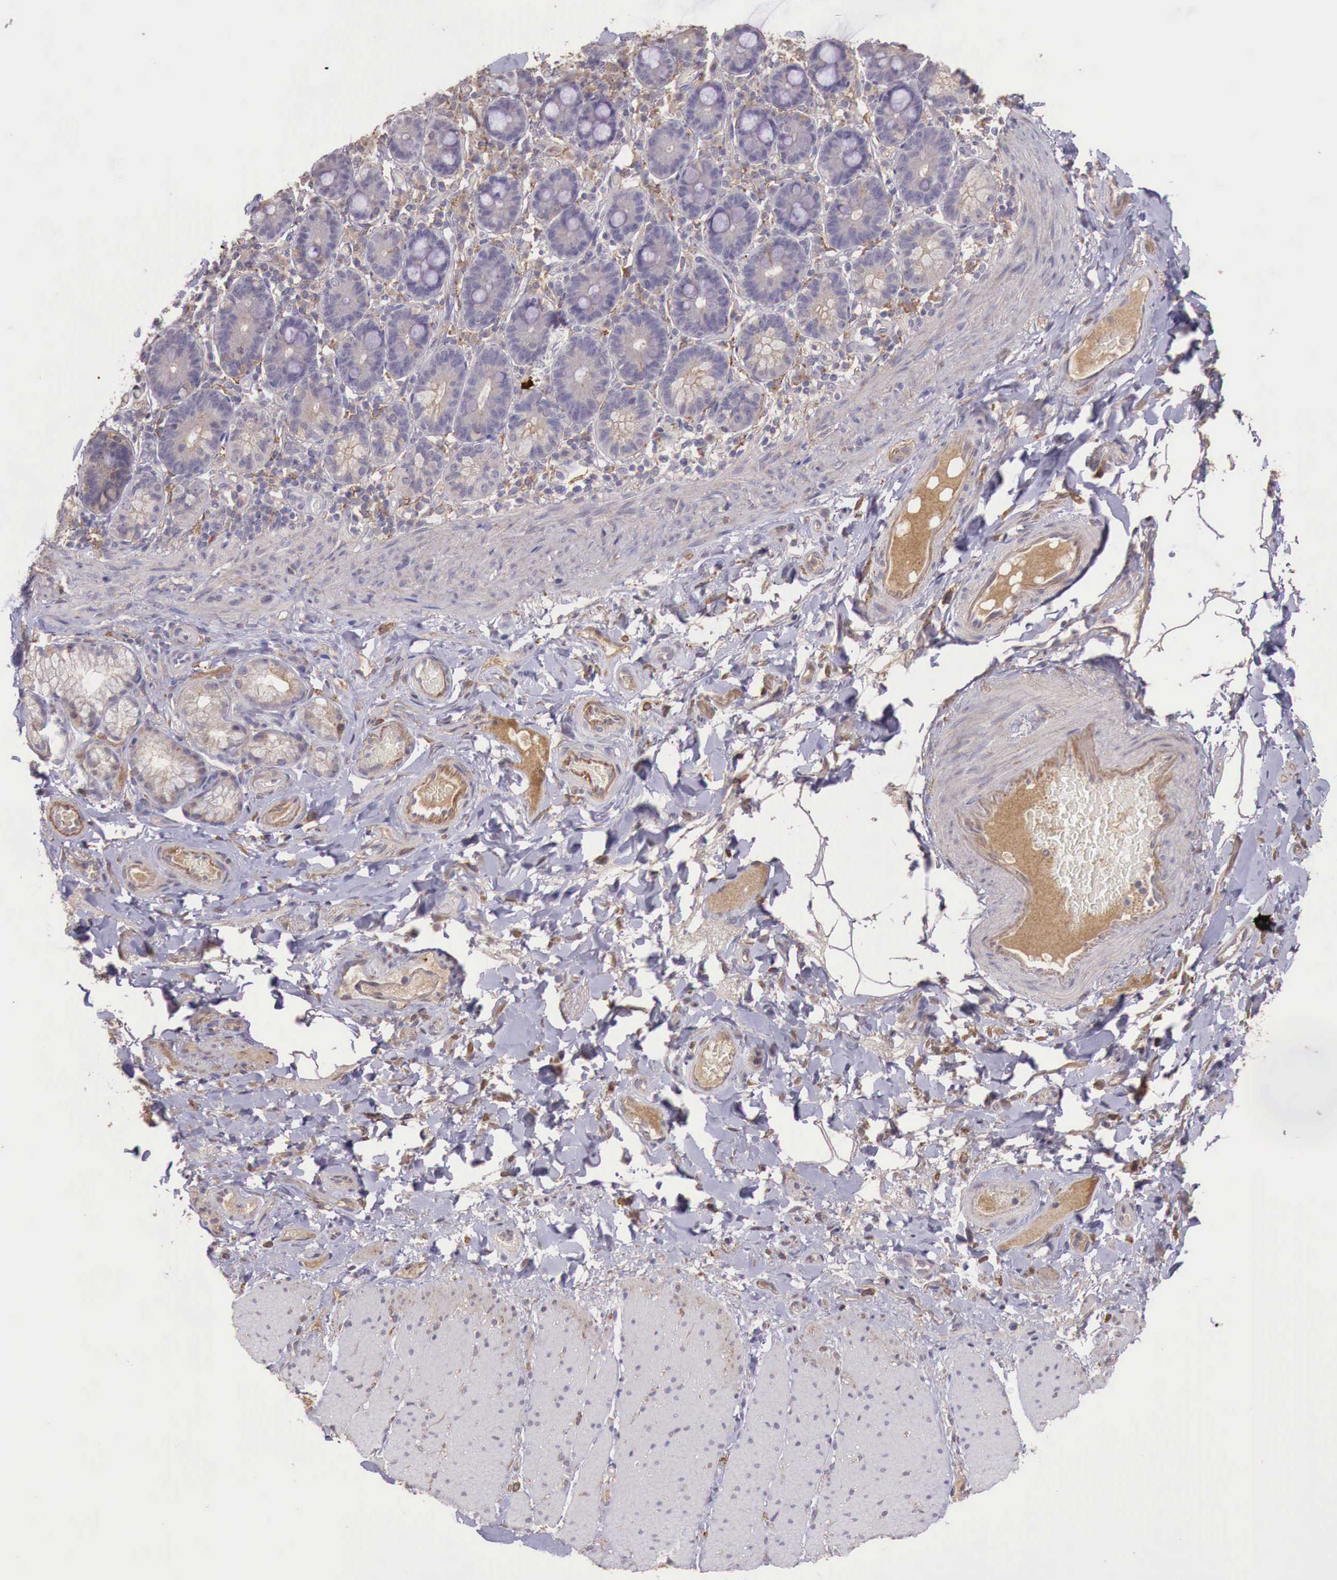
{"staining": {"intensity": "weak", "quantity": "25%-75%", "location": "nuclear"}, "tissue": "adipose tissue", "cell_type": "Adipocytes", "image_type": "normal", "snomed": [{"axis": "morphology", "description": "Normal tissue, NOS"}, {"axis": "topography", "description": "Duodenum"}], "caption": "Adipocytes display low levels of weak nuclear expression in approximately 25%-75% of cells in benign adipose tissue. The protein is stained brown, and the nuclei are stained in blue (DAB (3,3'-diaminobenzidine) IHC with brightfield microscopy, high magnification).", "gene": "CHRDL1", "patient": {"sex": "male", "age": 63}}